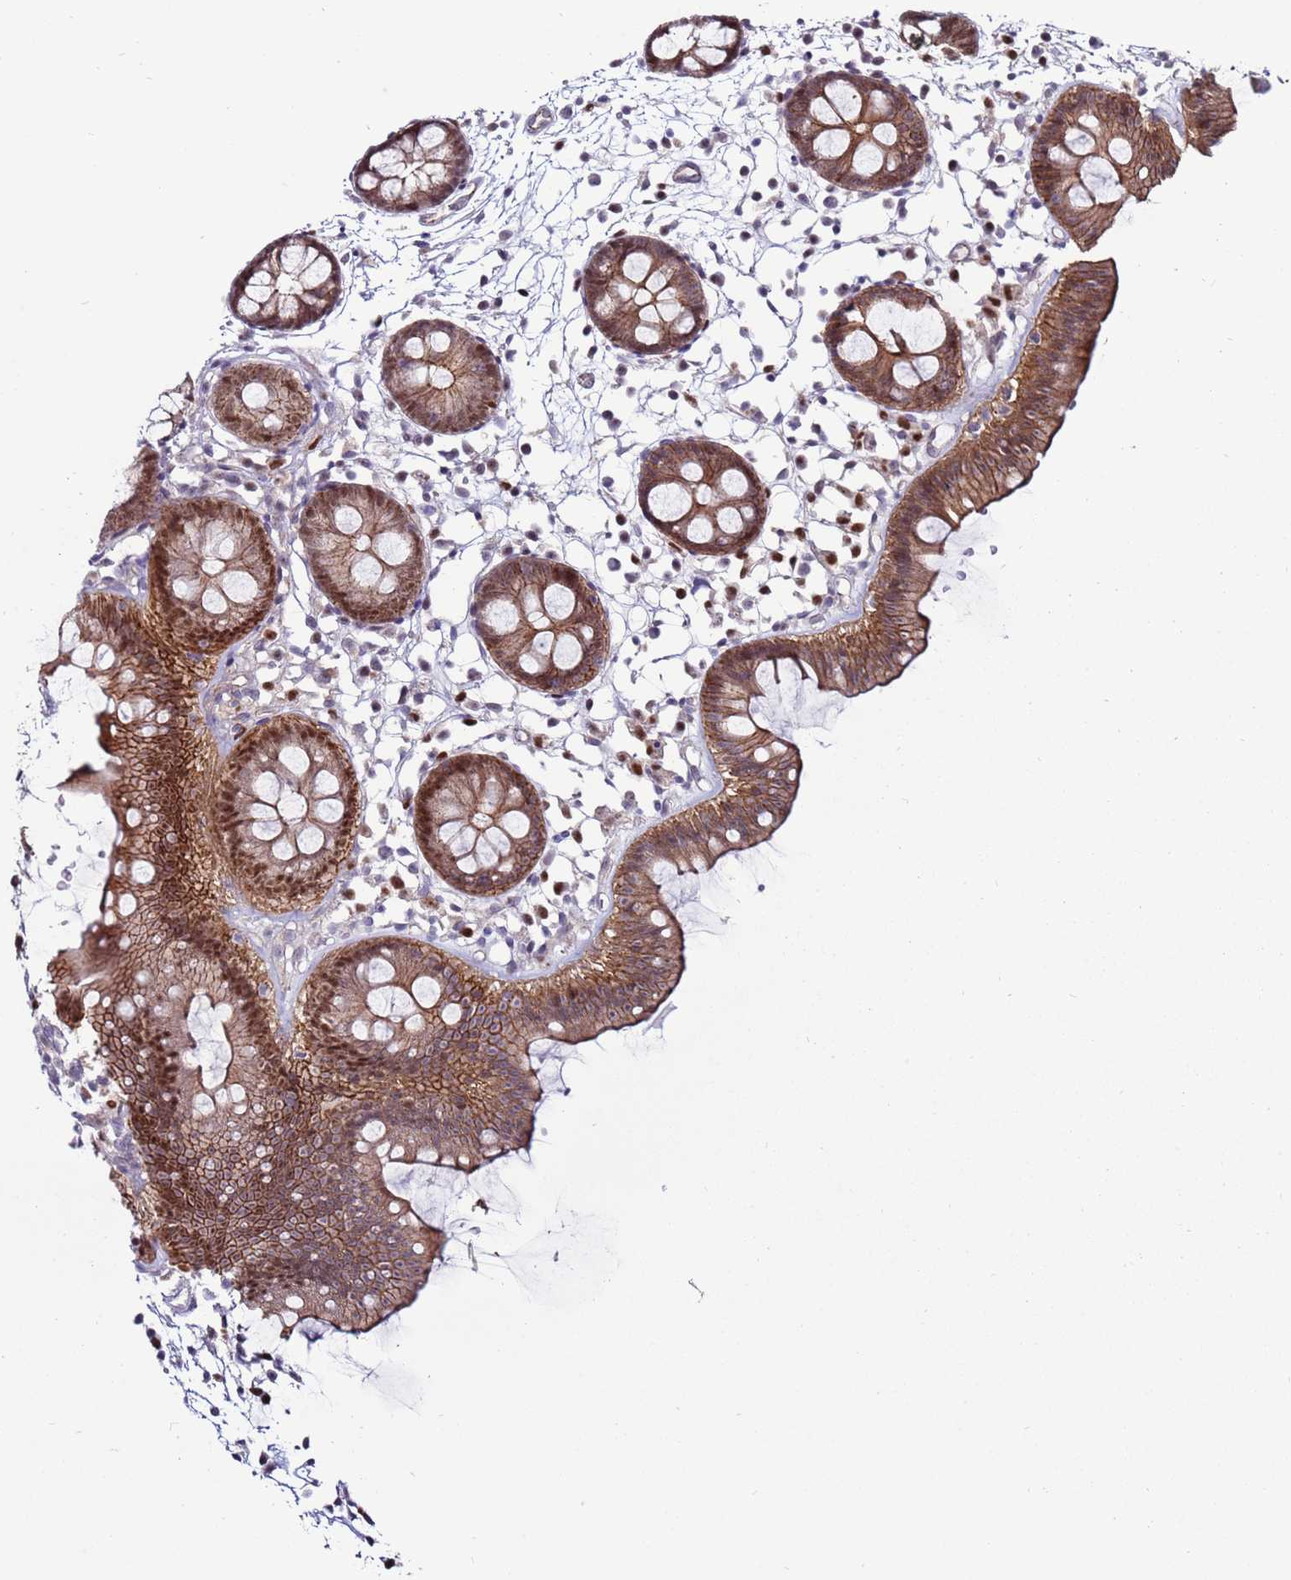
{"staining": {"intensity": "weak", "quantity": ">75%", "location": "cytoplasmic/membranous,nuclear"}, "tissue": "colon", "cell_type": "Endothelial cells", "image_type": "normal", "snomed": [{"axis": "morphology", "description": "Normal tissue, NOS"}, {"axis": "topography", "description": "Colon"}], "caption": "Immunohistochemical staining of benign colon displays low levels of weak cytoplasmic/membranous,nuclear expression in approximately >75% of endothelial cells.", "gene": "KPNA4", "patient": {"sex": "male", "age": 56}}